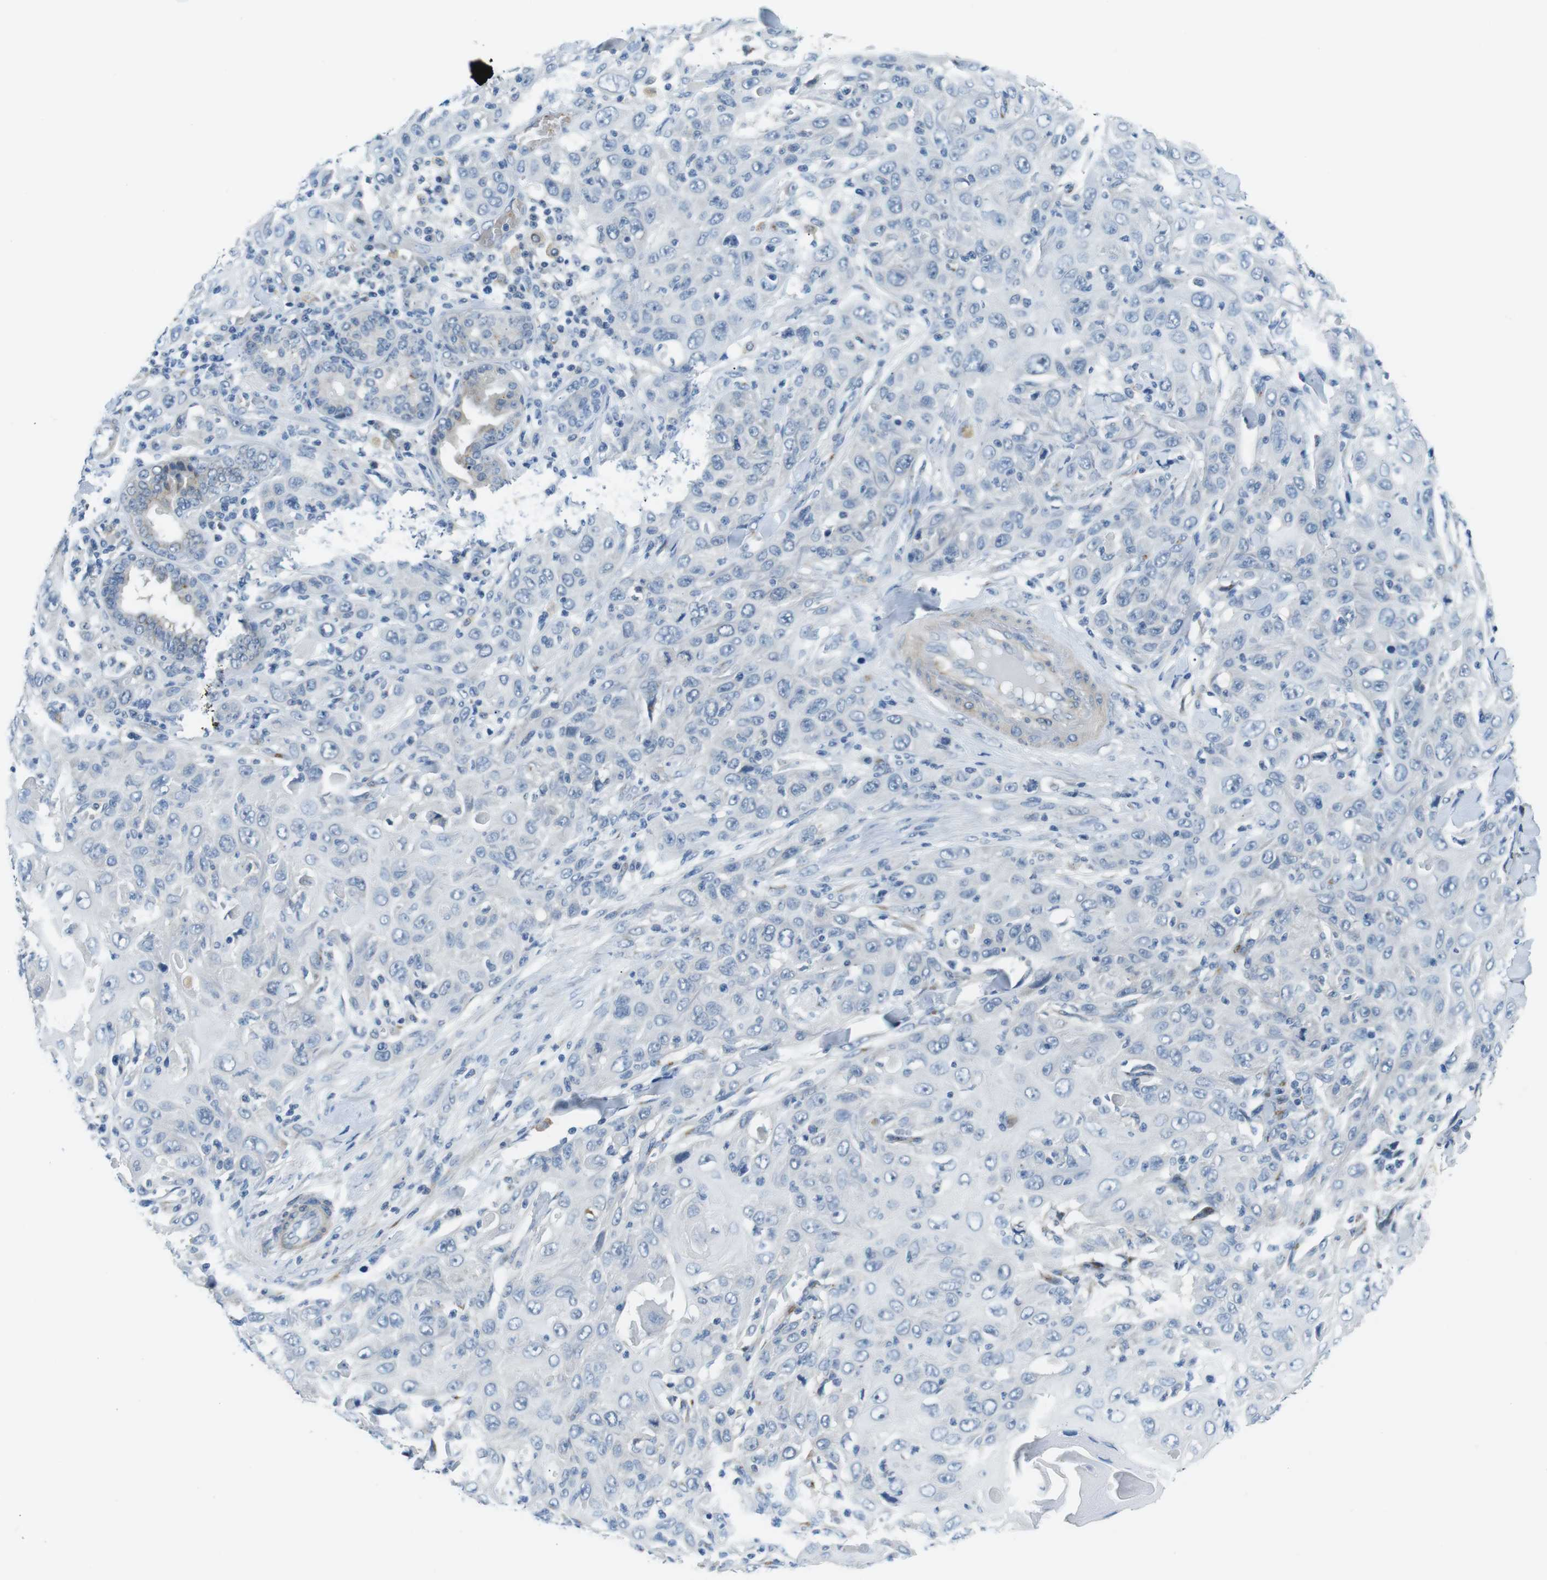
{"staining": {"intensity": "negative", "quantity": "none", "location": "none"}, "tissue": "skin cancer", "cell_type": "Tumor cells", "image_type": "cancer", "snomed": [{"axis": "morphology", "description": "Squamous cell carcinoma, NOS"}, {"axis": "topography", "description": "Skin"}], "caption": "DAB immunohistochemical staining of skin squamous cell carcinoma exhibits no significant expression in tumor cells.", "gene": "WSCD1", "patient": {"sex": "female", "age": 88}}